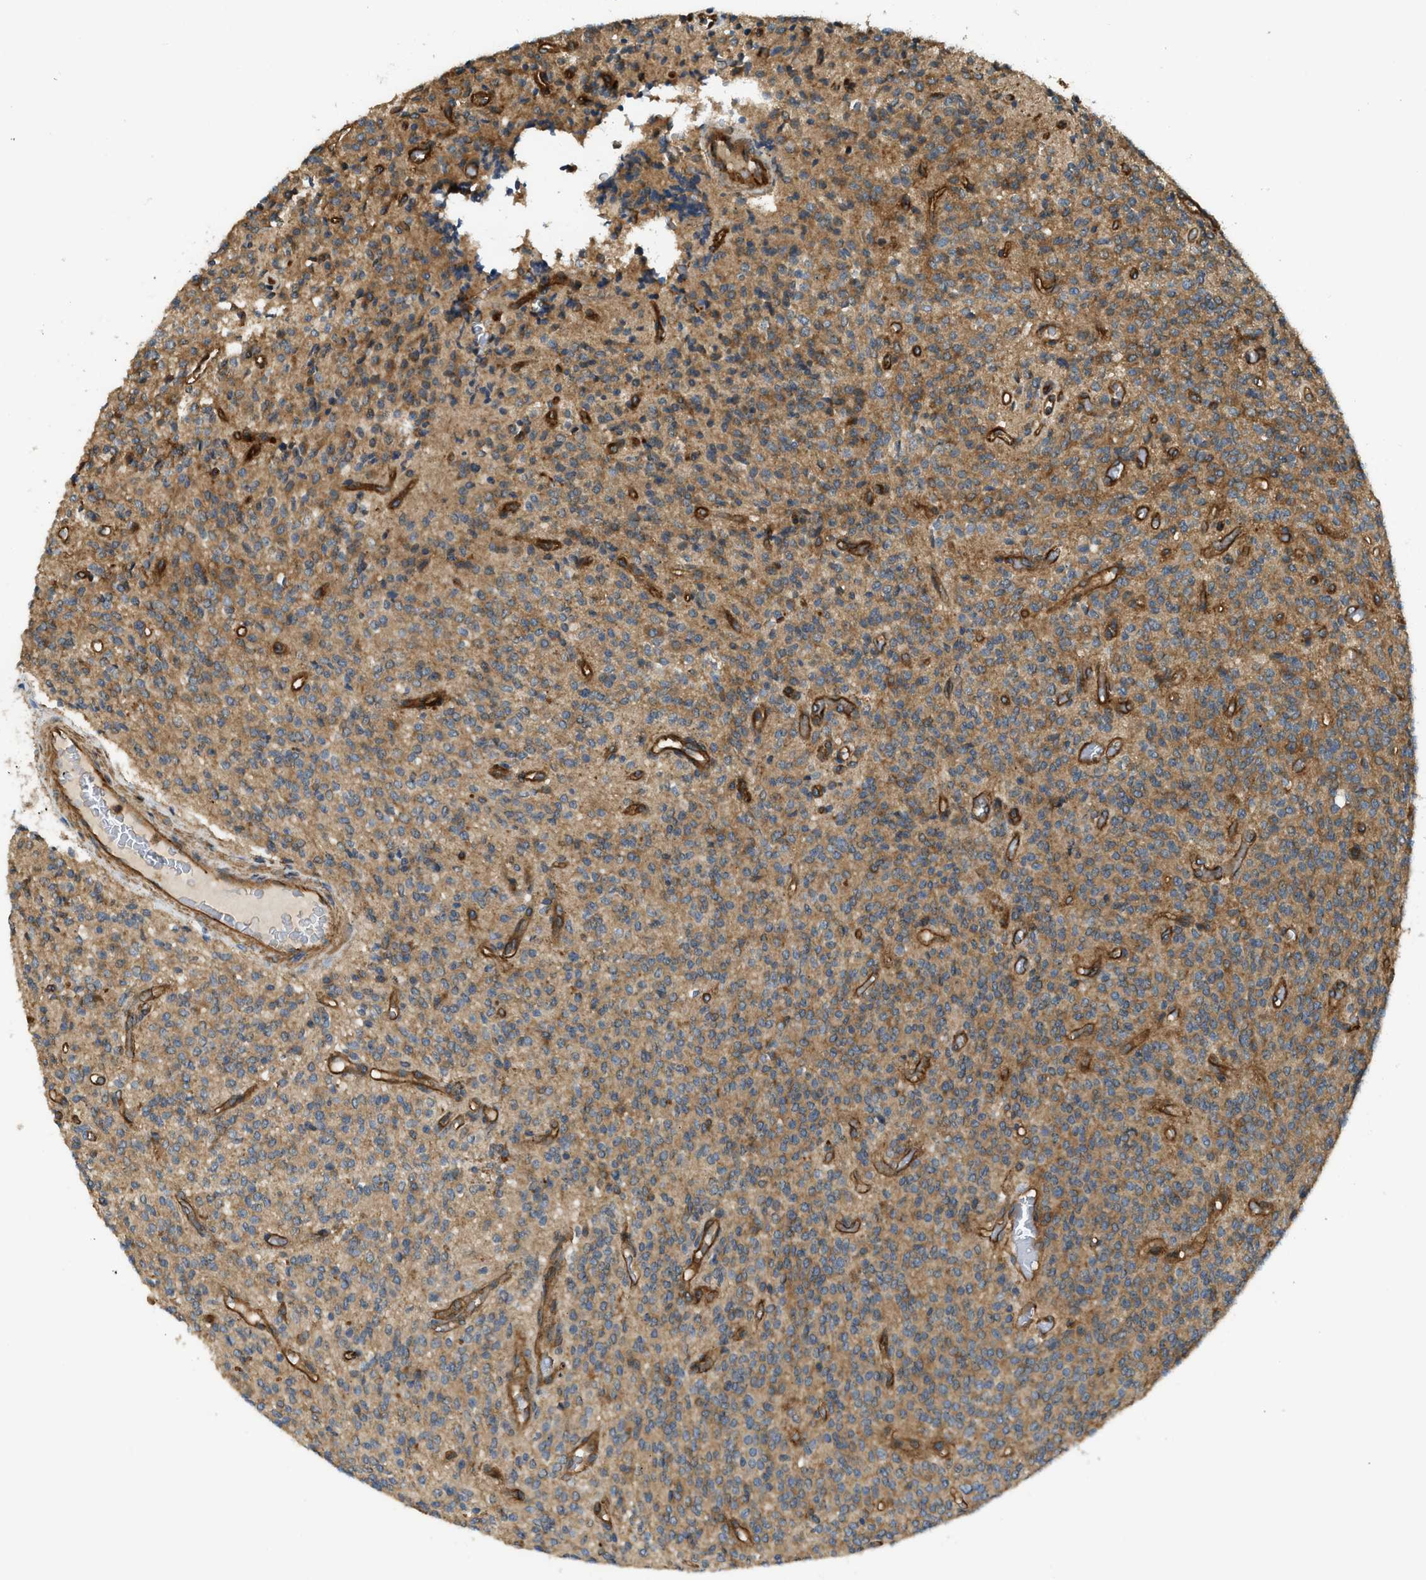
{"staining": {"intensity": "moderate", "quantity": ">75%", "location": "cytoplasmic/membranous"}, "tissue": "glioma", "cell_type": "Tumor cells", "image_type": "cancer", "snomed": [{"axis": "morphology", "description": "Glioma, malignant, High grade"}, {"axis": "topography", "description": "Brain"}], "caption": "This micrograph demonstrates IHC staining of malignant glioma (high-grade), with medium moderate cytoplasmic/membranous positivity in approximately >75% of tumor cells.", "gene": "BAG4", "patient": {"sex": "male", "age": 34}}